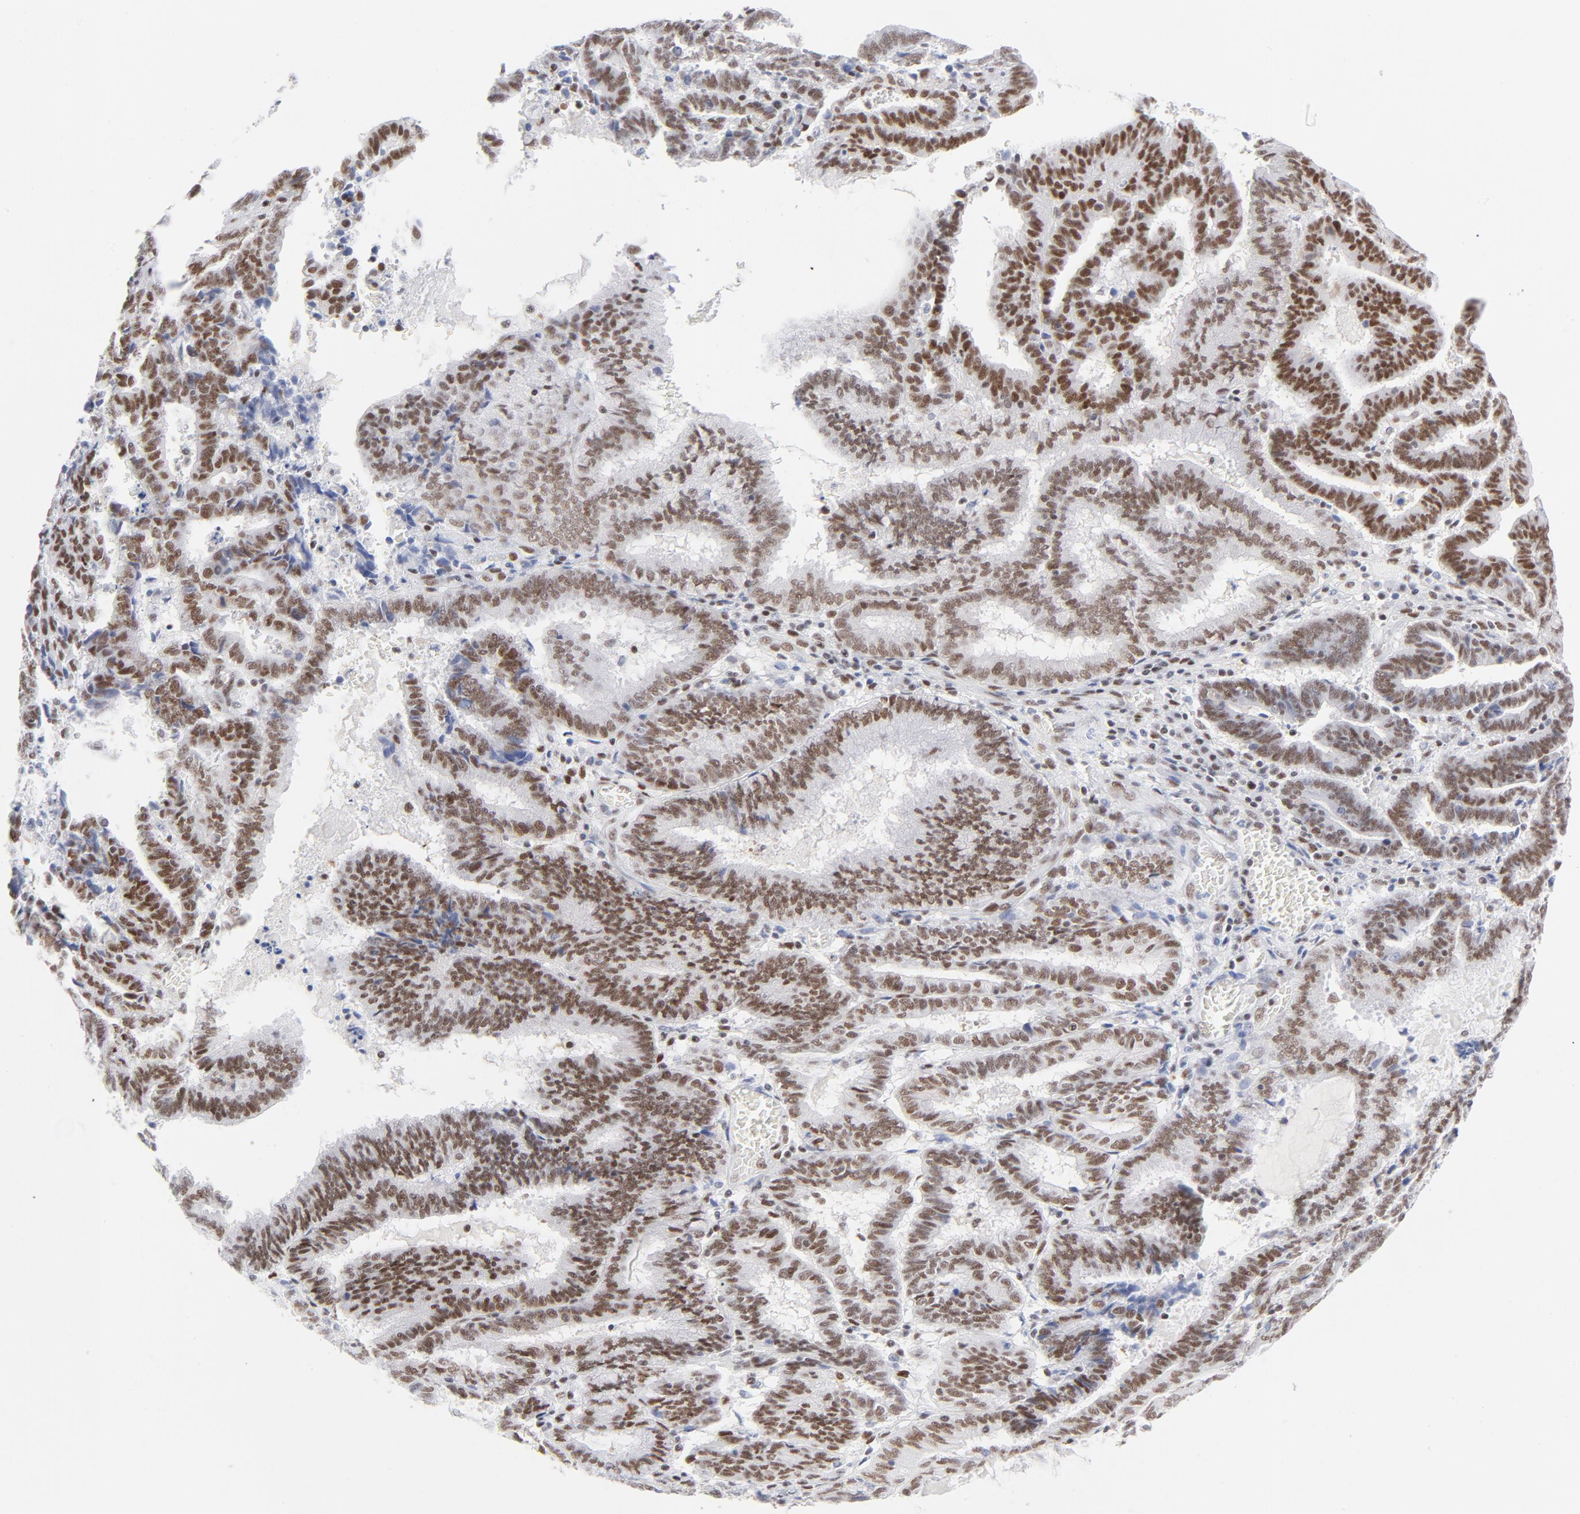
{"staining": {"intensity": "moderate", "quantity": ">75%", "location": "nuclear"}, "tissue": "endometrial cancer", "cell_type": "Tumor cells", "image_type": "cancer", "snomed": [{"axis": "morphology", "description": "Adenocarcinoma, NOS"}, {"axis": "topography", "description": "Uterus"}], "caption": "A micrograph showing moderate nuclear expression in approximately >75% of tumor cells in endometrial adenocarcinoma, as visualized by brown immunohistochemical staining.", "gene": "ATF2", "patient": {"sex": "female", "age": 83}}